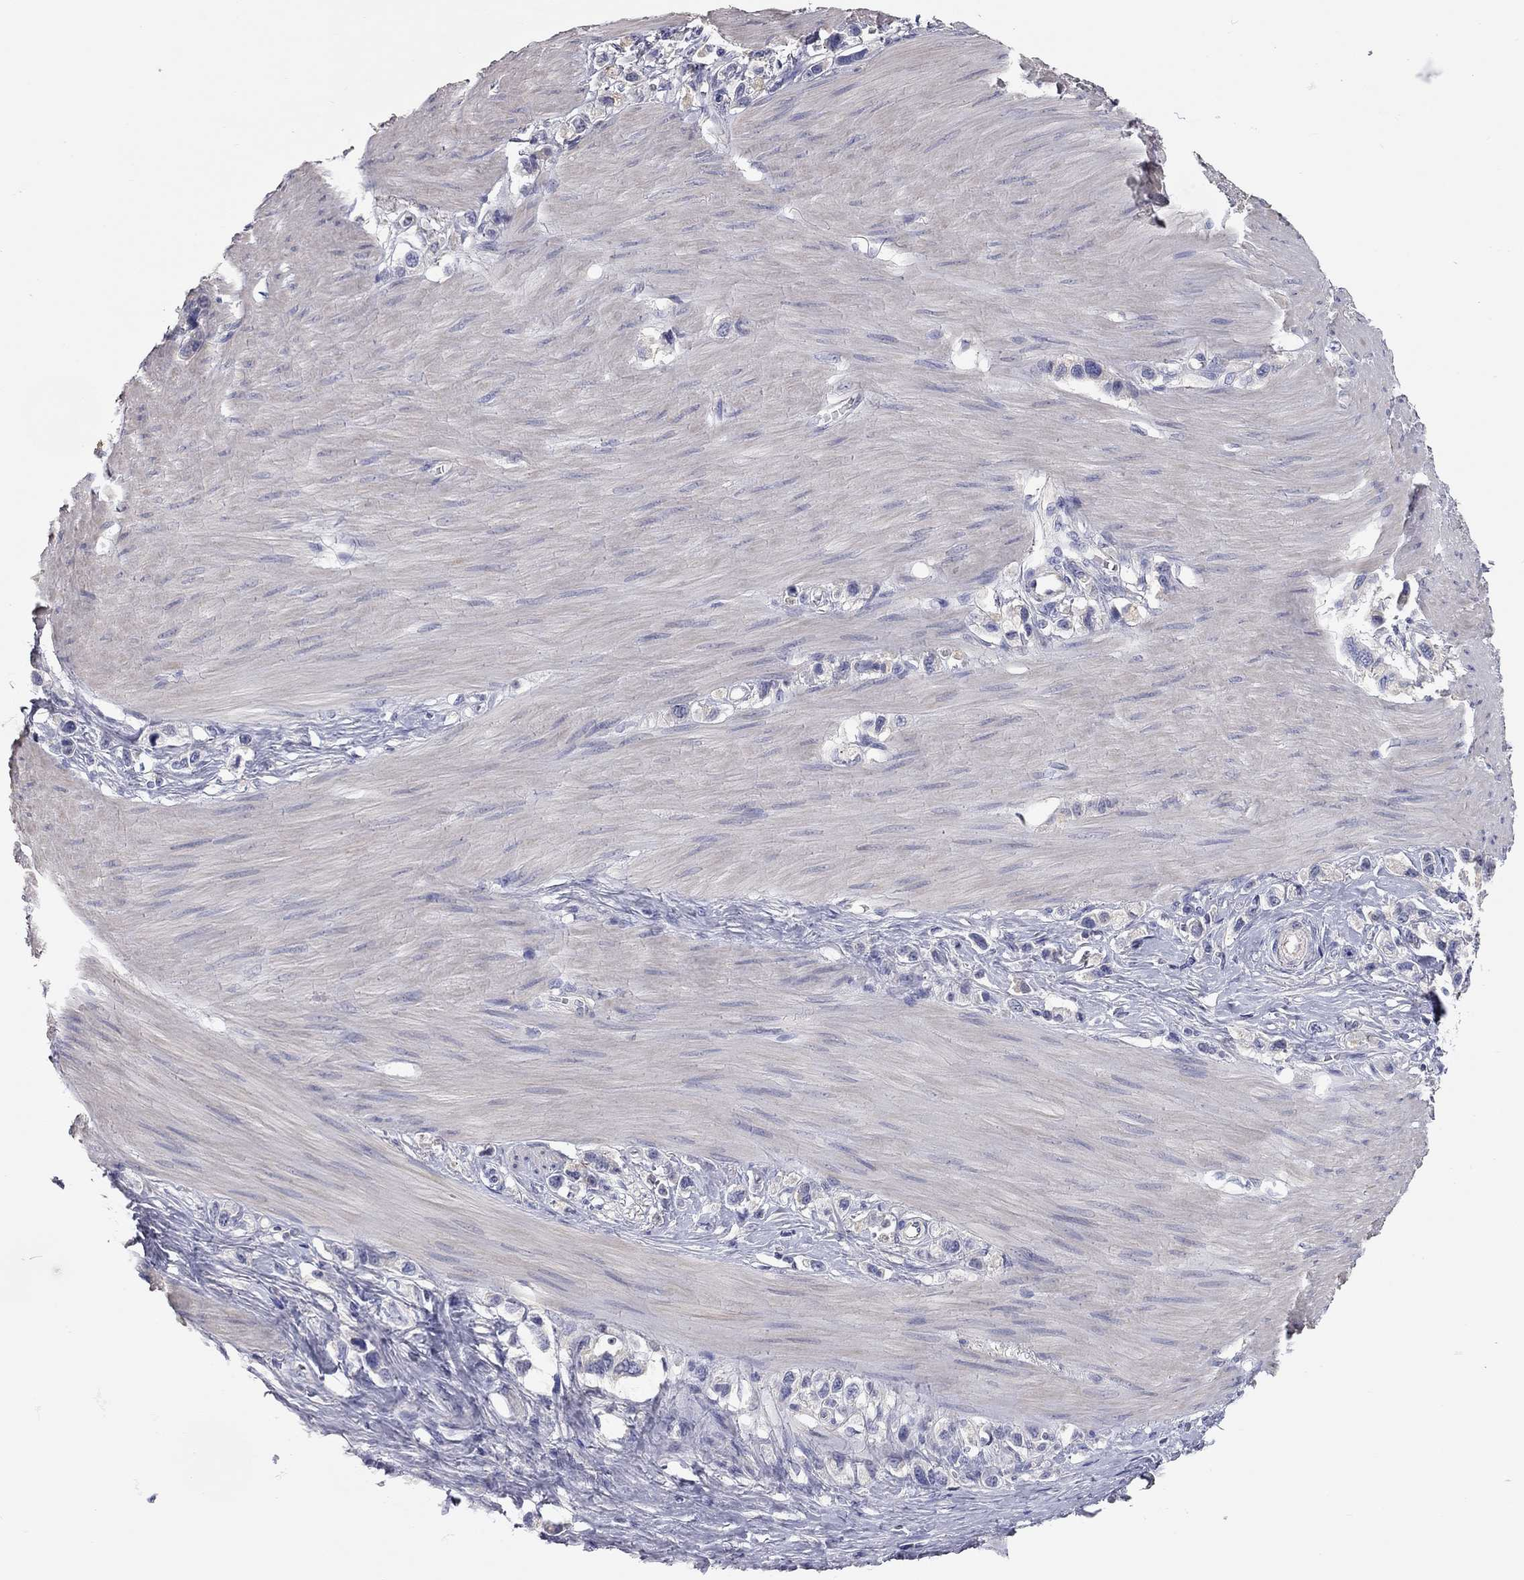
{"staining": {"intensity": "weak", "quantity": "25%-75%", "location": "cytoplasmic/membranous"}, "tissue": "stomach cancer", "cell_type": "Tumor cells", "image_type": "cancer", "snomed": [{"axis": "morphology", "description": "Normal tissue, NOS"}, {"axis": "morphology", "description": "Adenocarcinoma, NOS"}, {"axis": "morphology", "description": "Adenocarcinoma, High grade"}, {"axis": "topography", "description": "Stomach, upper"}, {"axis": "topography", "description": "Stomach"}], "caption": "Immunohistochemistry (DAB (3,3'-diaminobenzidine)) staining of stomach cancer (adenocarcinoma) reveals weak cytoplasmic/membranous protein positivity in approximately 25%-75% of tumor cells.", "gene": "C10orf90", "patient": {"sex": "female", "age": 65}}